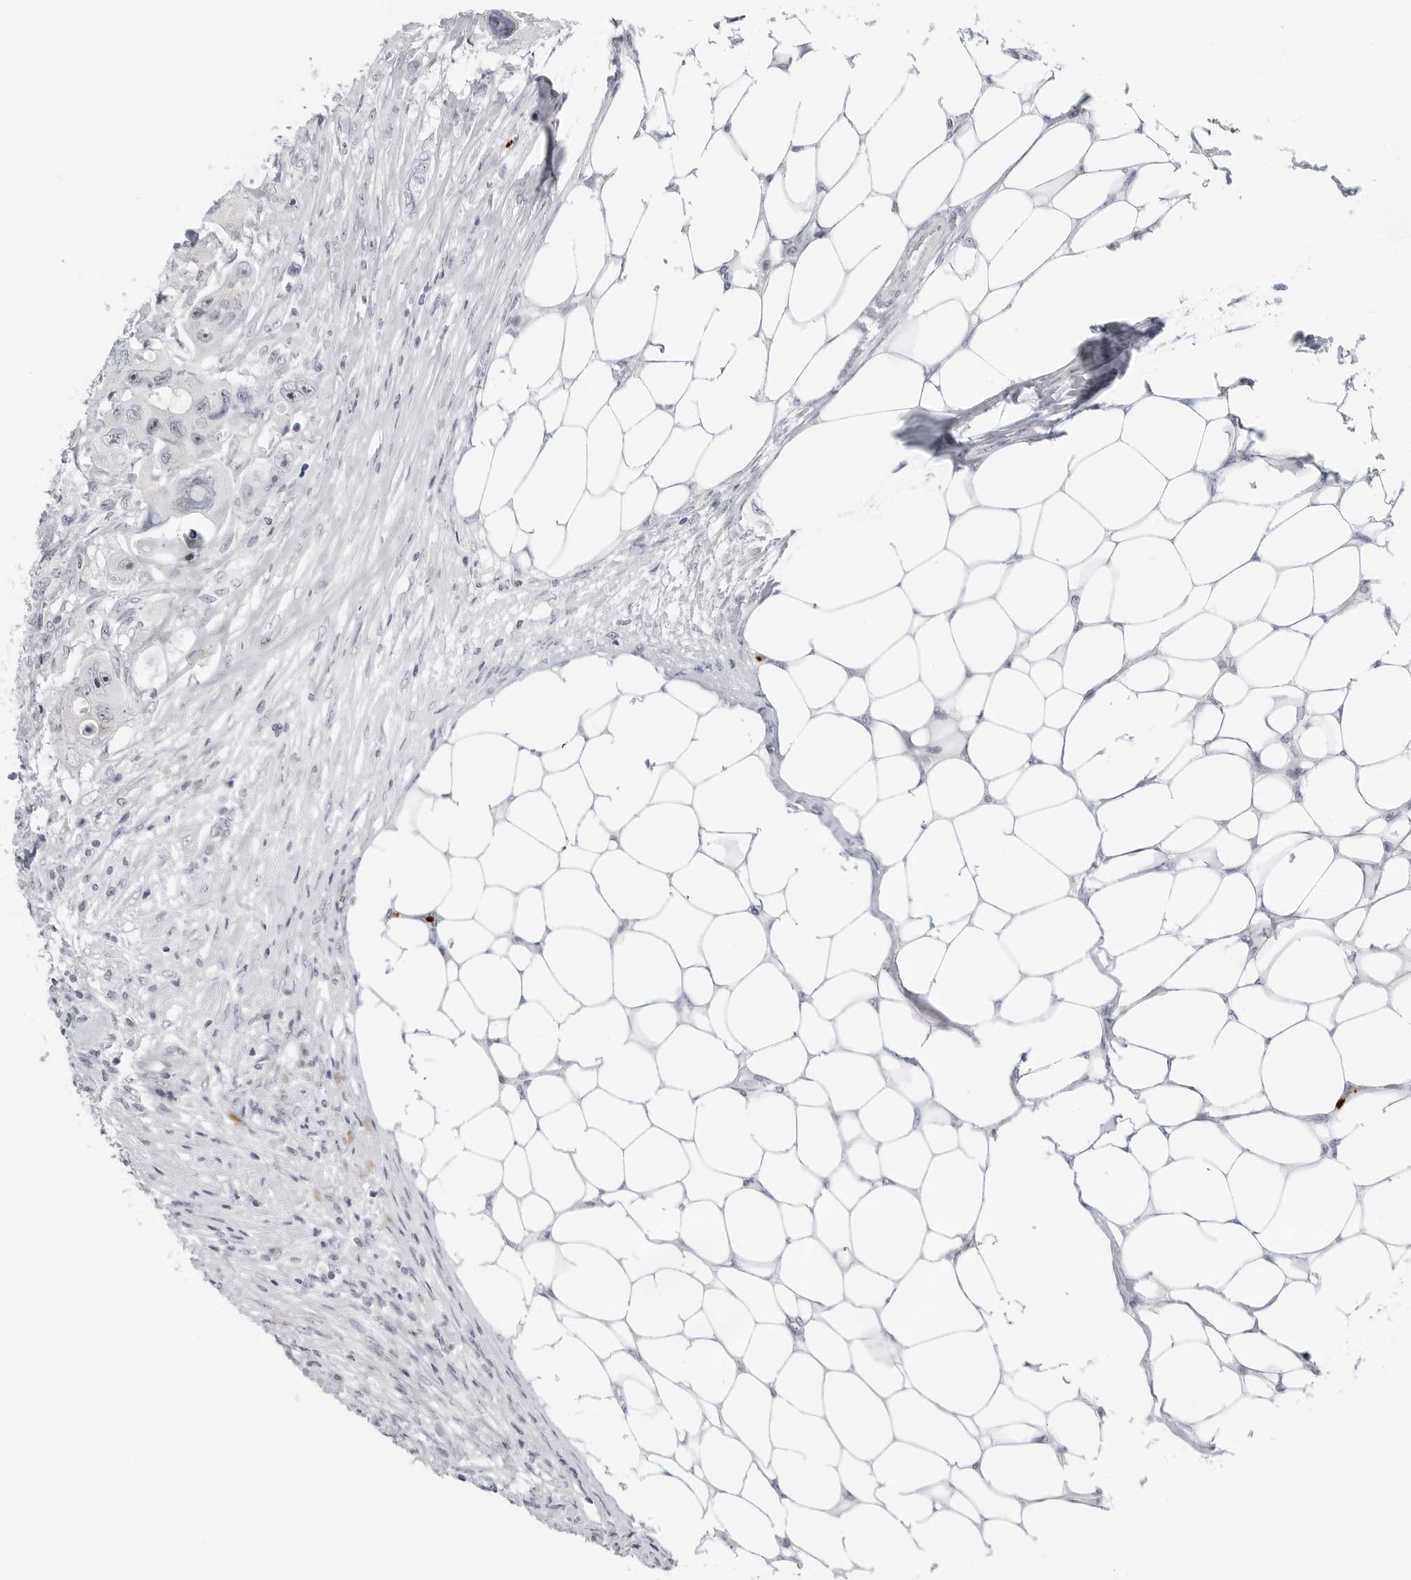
{"staining": {"intensity": "moderate", "quantity": "25%-75%", "location": "nuclear"}, "tissue": "colorectal cancer", "cell_type": "Tumor cells", "image_type": "cancer", "snomed": [{"axis": "morphology", "description": "Adenocarcinoma, NOS"}, {"axis": "topography", "description": "Colon"}], "caption": "Colorectal adenocarcinoma tissue demonstrates moderate nuclear expression in approximately 25%-75% of tumor cells (DAB (3,3'-diaminobenzidine) IHC, brown staining for protein, blue staining for nuclei).", "gene": "MAP2K5", "patient": {"sex": "female", "age": 46}}